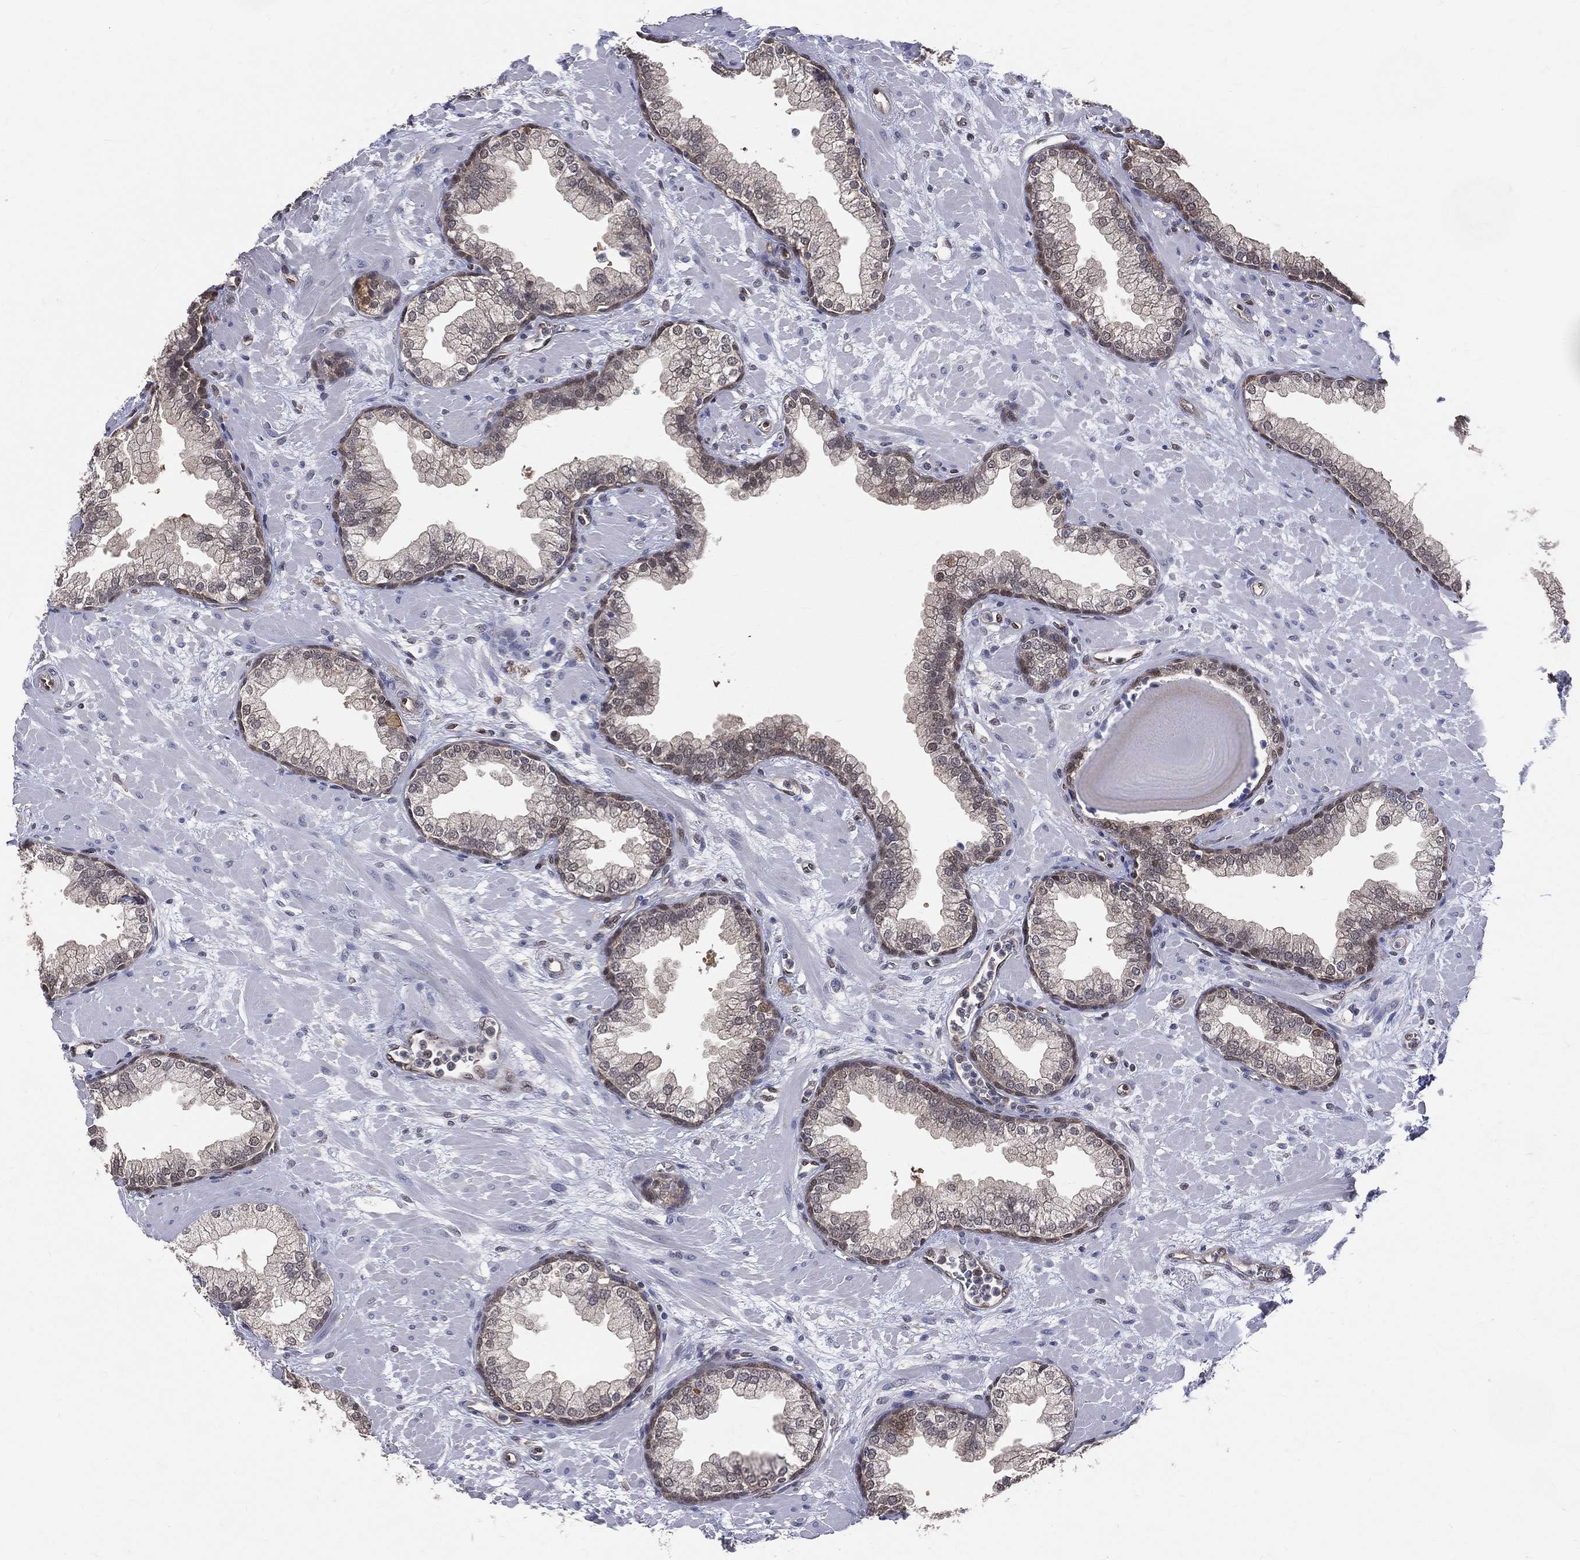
{"staining": {"intensity": "weak", "quantity": "<25%", "location": "nuclear"}, "tissue": "prostate", "cell_type": "Glandular cells", "image_type": "normal", "snomed": [{"axis": "morphology", "description": "Normal tissue, NOS"}, {"axis": "topography", "description": "Prostate"}], "caption": "Glandular cells are negative for brown protein staining in unremarkable prostate. (Brightfield microscopy of DAB IHC at high magnification).", "gene": "GMPR2", "patient": {"sex": "male", "age": 63}}